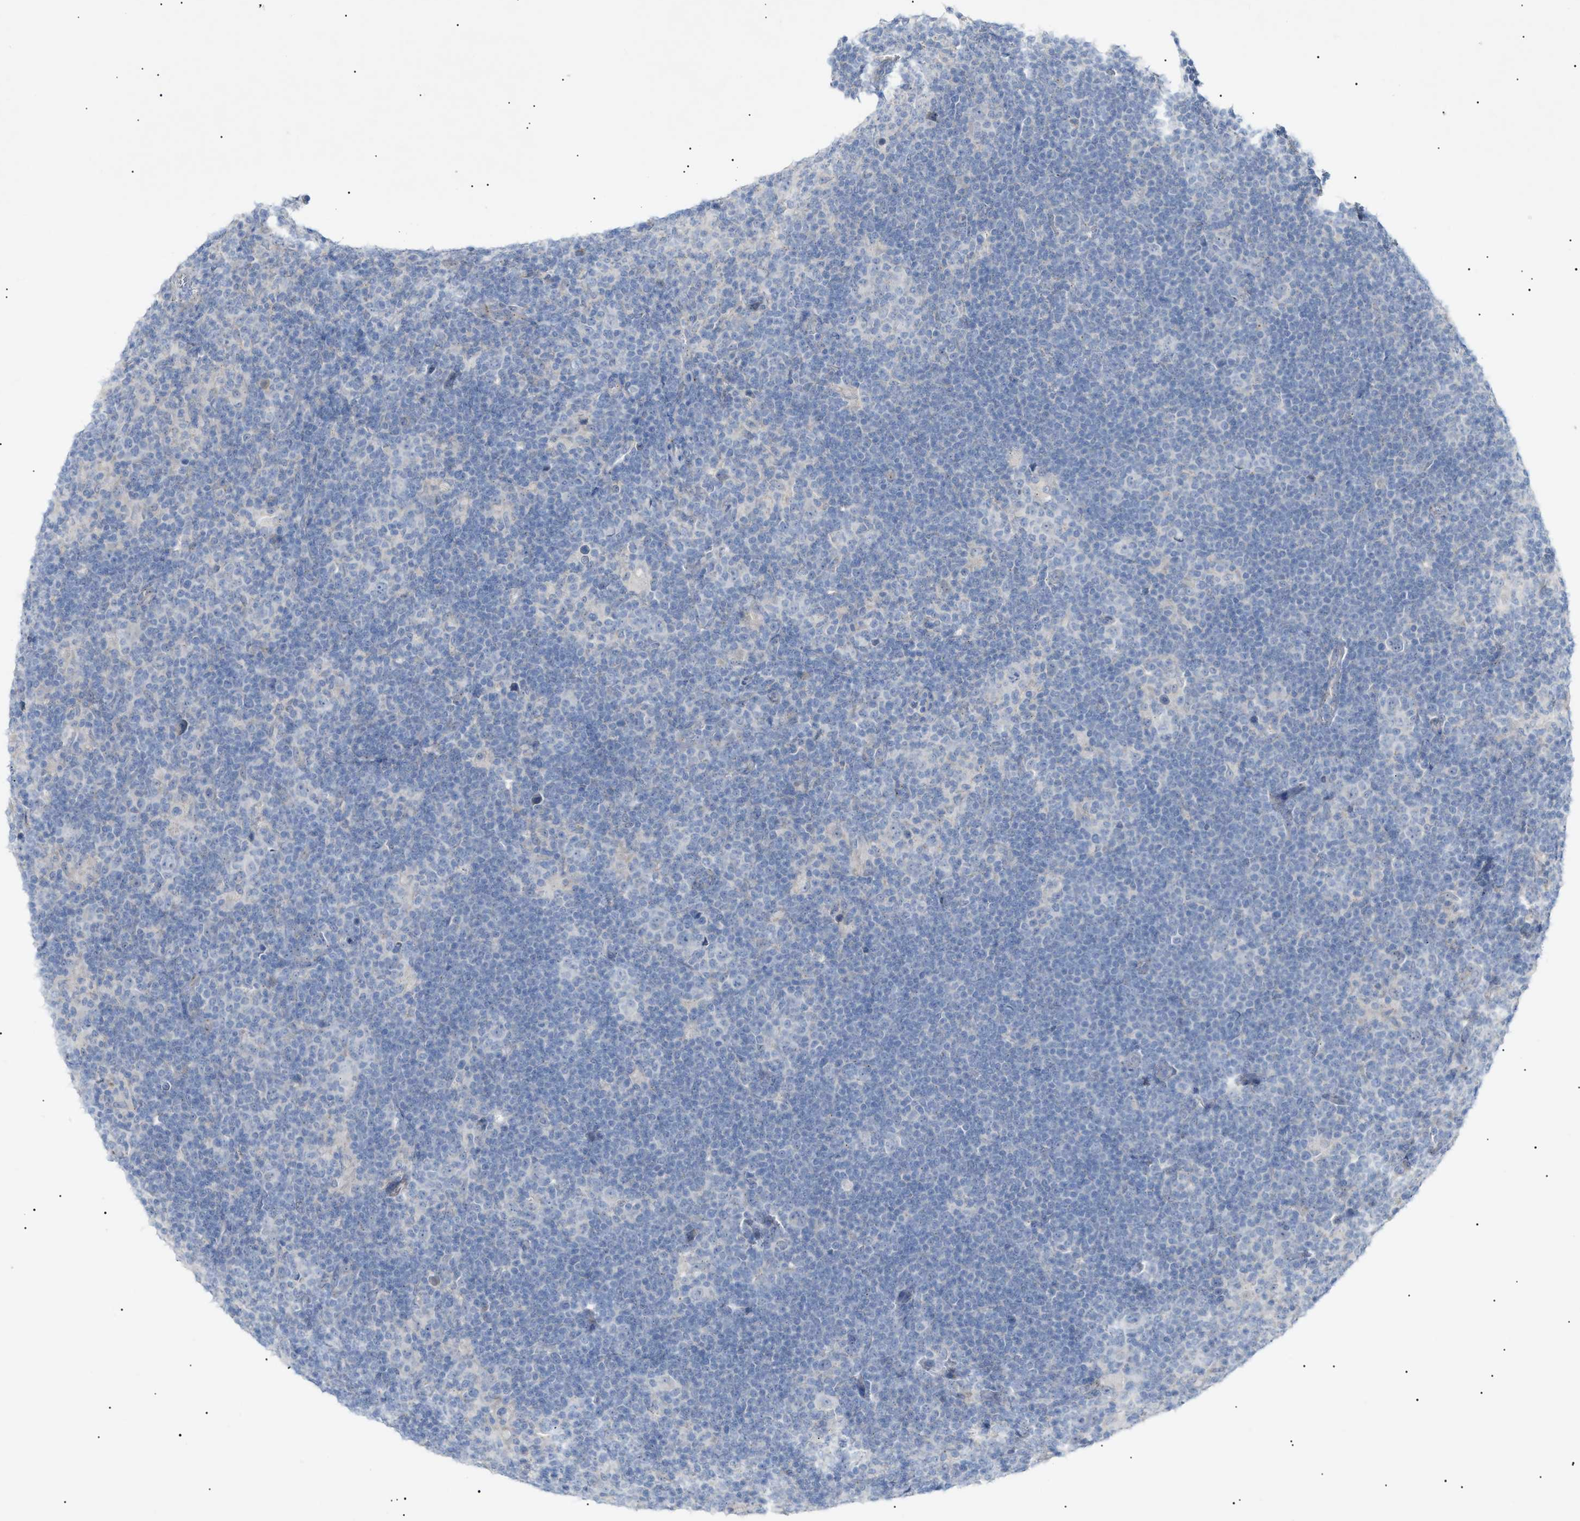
{"staining": {"intensity": "negative", "quantity": "none", "location": "none"}, "tissue": "lymphoma", "cell_type": "Tumor cells", "image_type": "cancer", "snomed": [{"axis": "morphology", "description": "Hodgkin's disease, NOS"}, {"axis": "topography", "description": "Lymph node"}], "caption": "Immunohistochemistry (IHC) micrograph of neoplastic tissue: lymphoma stained with DAB reveals no significant protein staining in tumor cells.", "gene": "SLC25A31", "patient": {"sex": "female", "age": 57}}